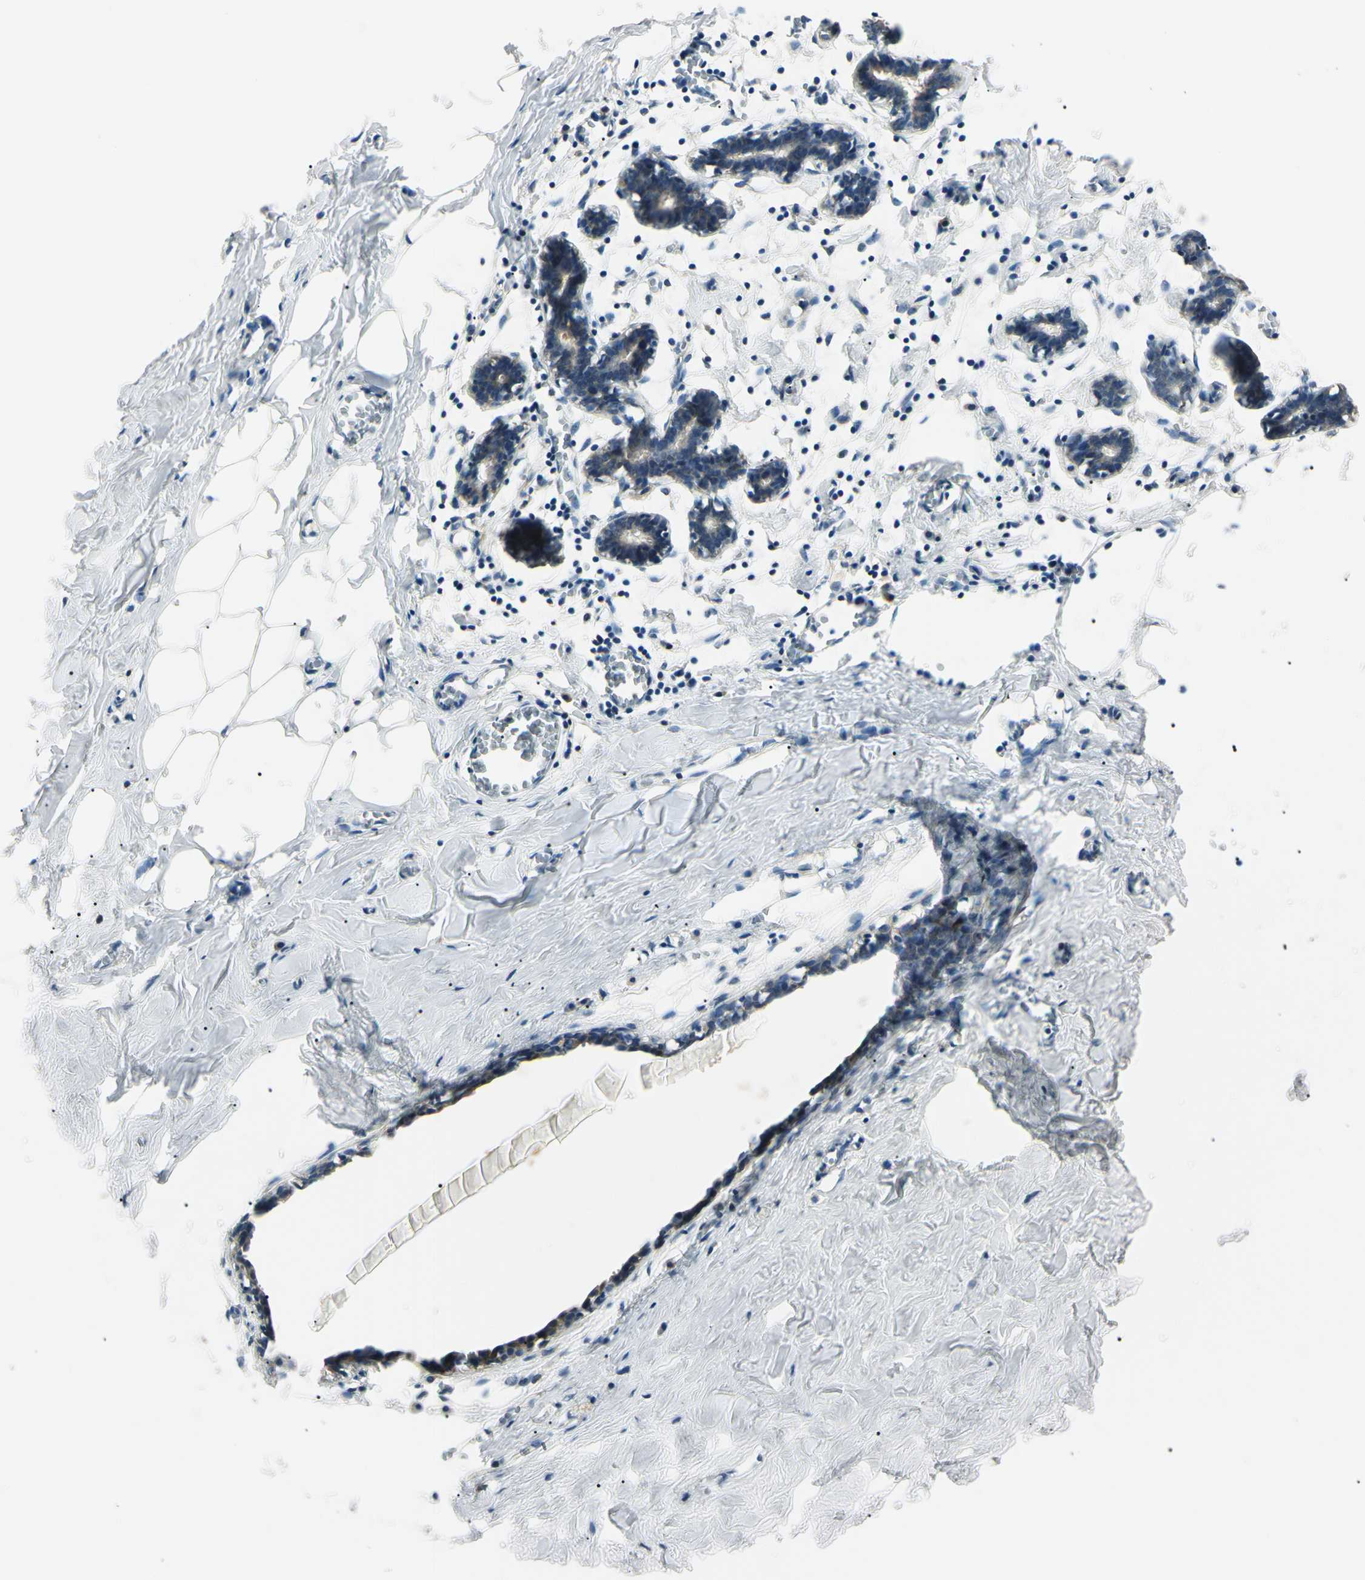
{"staining": {"intensity": "negative", "quantity": "none", "location": "none"}, "tissue": "breast", "cell_type": "Adipocytes", "image_type": "normal", "snomed": [{"axis": "morphology", "description": "Normal tissue, NOS"}, {"axis": "topography", "description": "Breast"}], "caption": "The photomicrograph reveals no significant staining in adipocytes of breast. (IHC, brightfield microscopy, high magnification).", "gene": "PTPN12", "patient": {"sex": "female", "age": 27}}